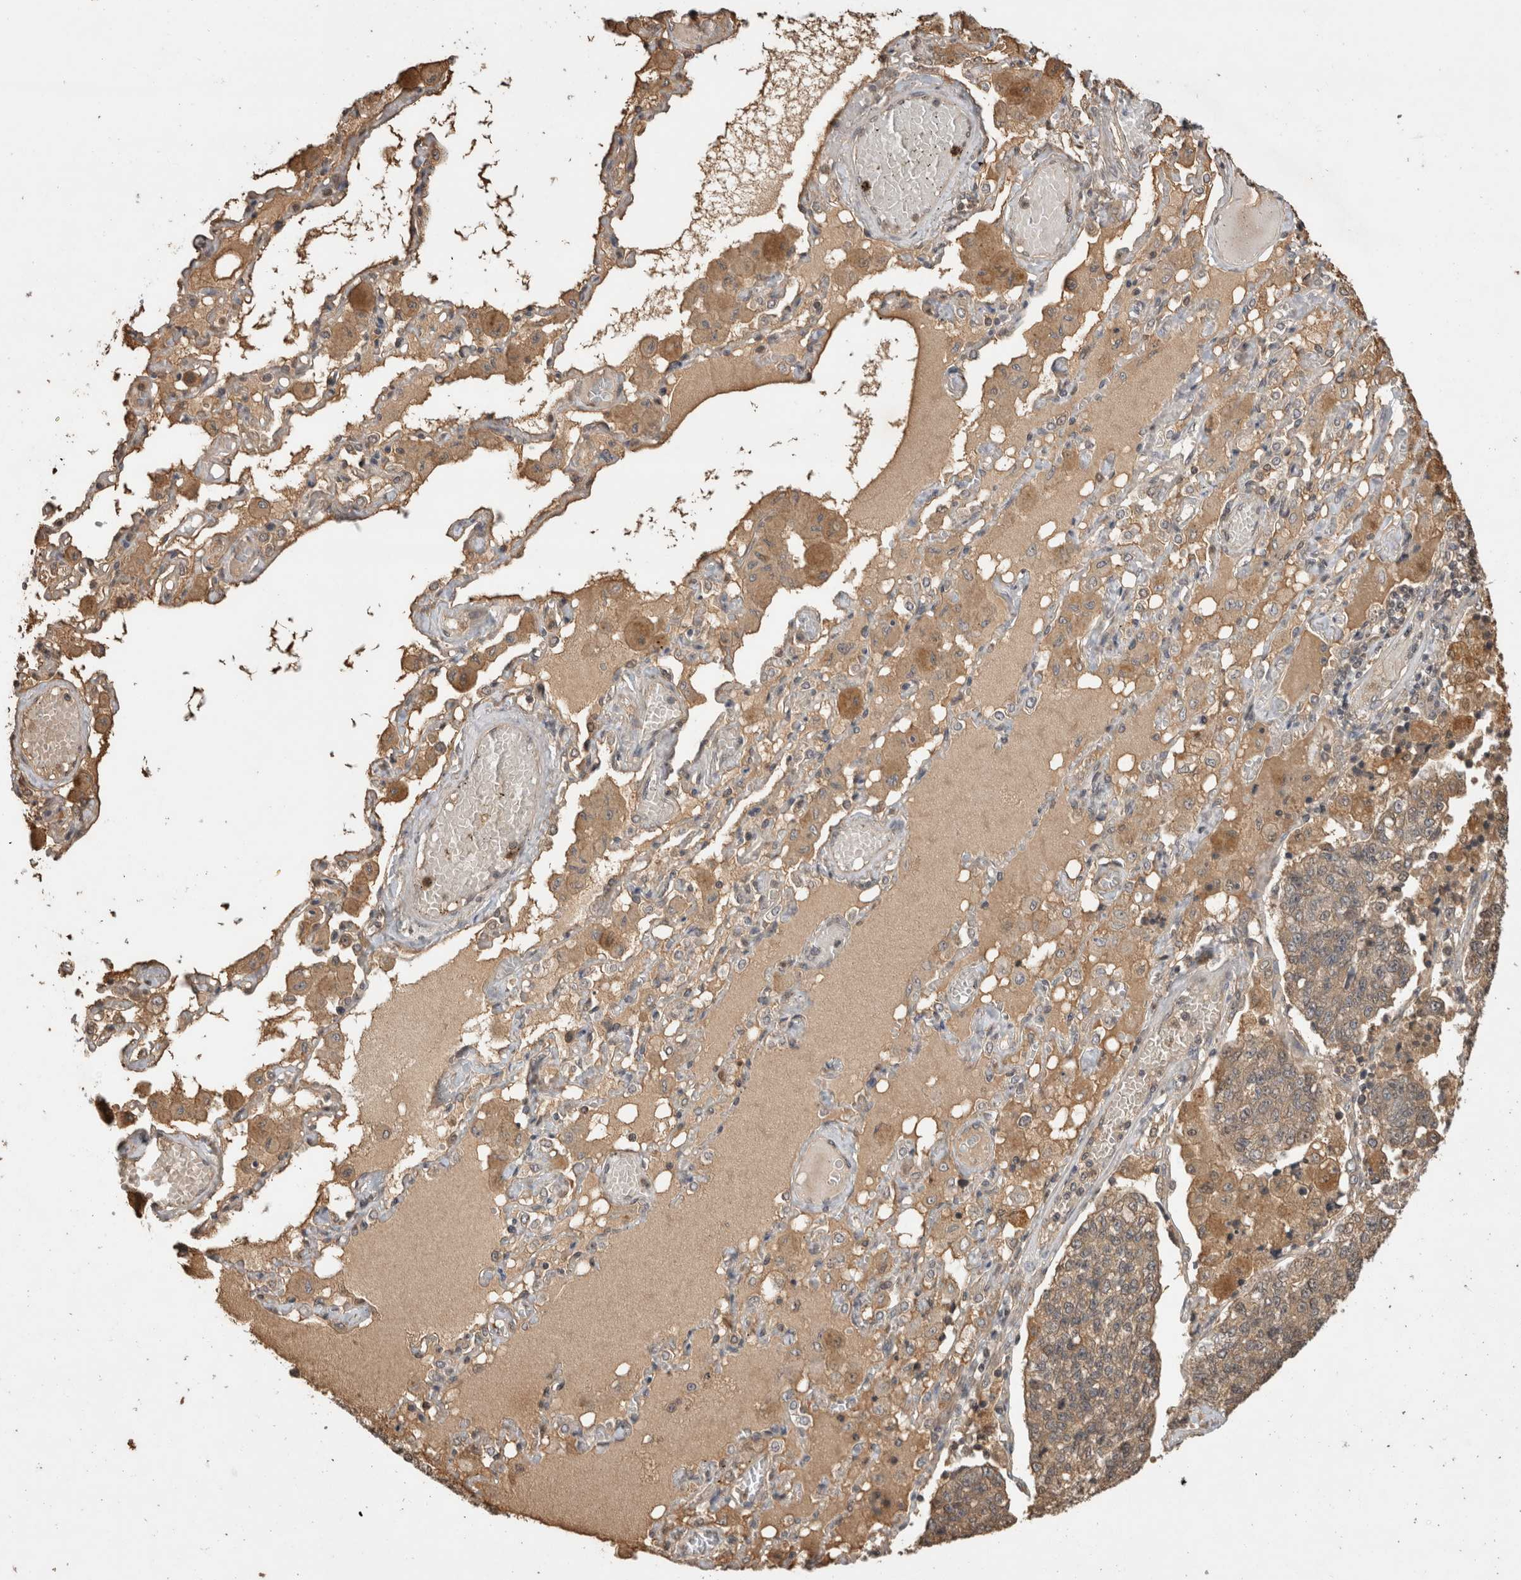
{"staining": {"intensity": "weak", "quantity": ">75%", "location": "cytoplasmic/membranous"}, "tissue": "lung cancer", "cell_type": "Tumor cells", "image_type": "cancer", "snomed": [{"axis": "morphology", "description": "Adenocarcinoma, NOS"}, {"axis": "topography", "description": "Lung"}], "caption": "Weak cytoplasmic/membranous expression is identified in about >75% of tumor cells in adenocarcinoma (lung).", "gene": "PRMT3", "patient": {"sex": "male", "age": 49}}